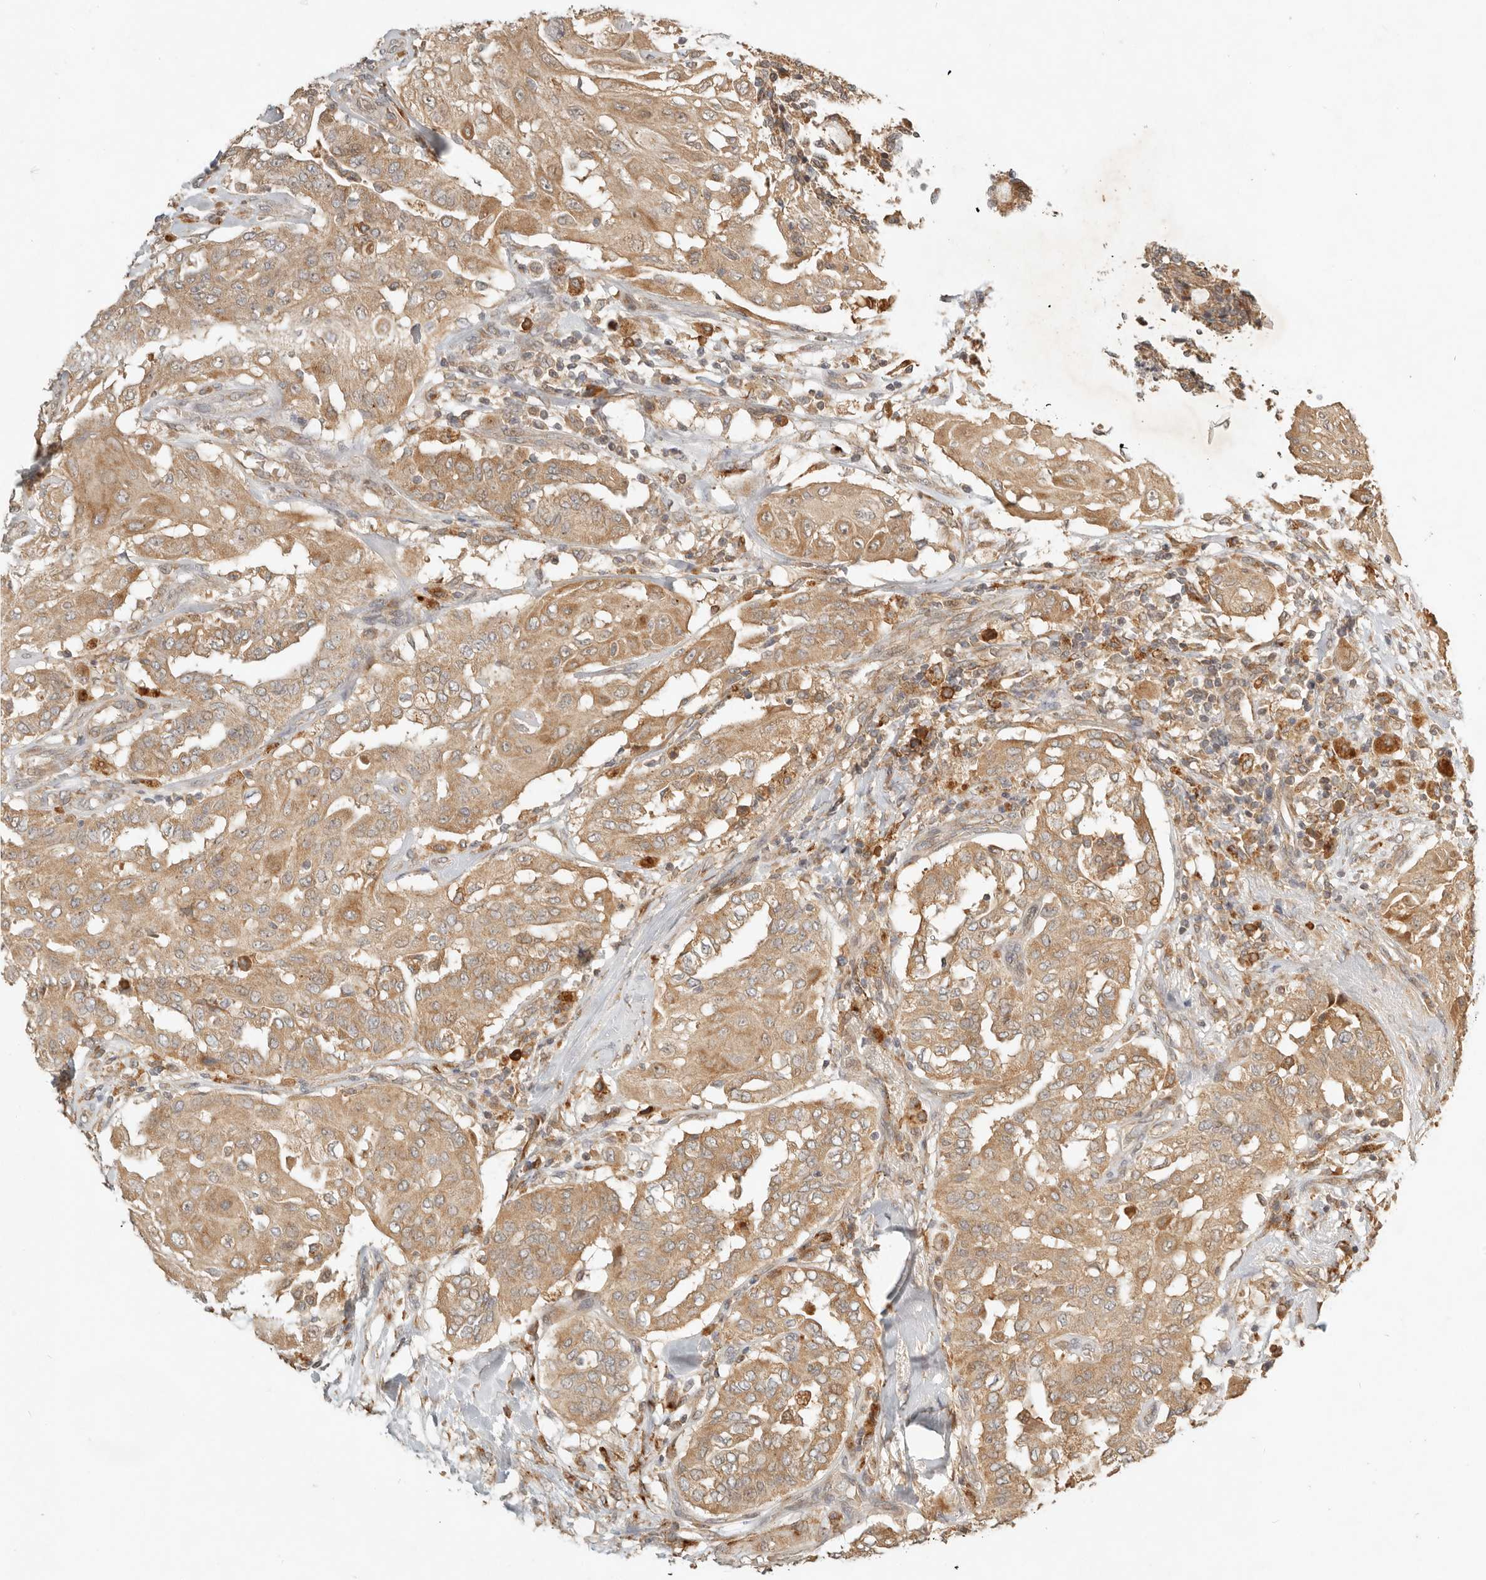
{"staining": {"intensity": "moderate", "quantity": ">75%", "location": "cytoplasmic/membranous"}, "tissue": "thyroid cancer", "cell_type": "Tumor cells", "image_type": "cancer", "snomed": [{"axis": "morphology", "description": "Papillary adenocarcinoma, NOS"}, {"axis": "topography", "description": "Thyroid gland"}], "caption": "DAB (3,3'-diaminobenzidine) immunohistochemical staining of thyroid papillary adenocarcinoma exhibits moderate cytoplasmic/membranous protein staining in approximately >75% of tumor cells.", "gene": "CLEC4C", "patient": {"sex": "female", "age": 59}}